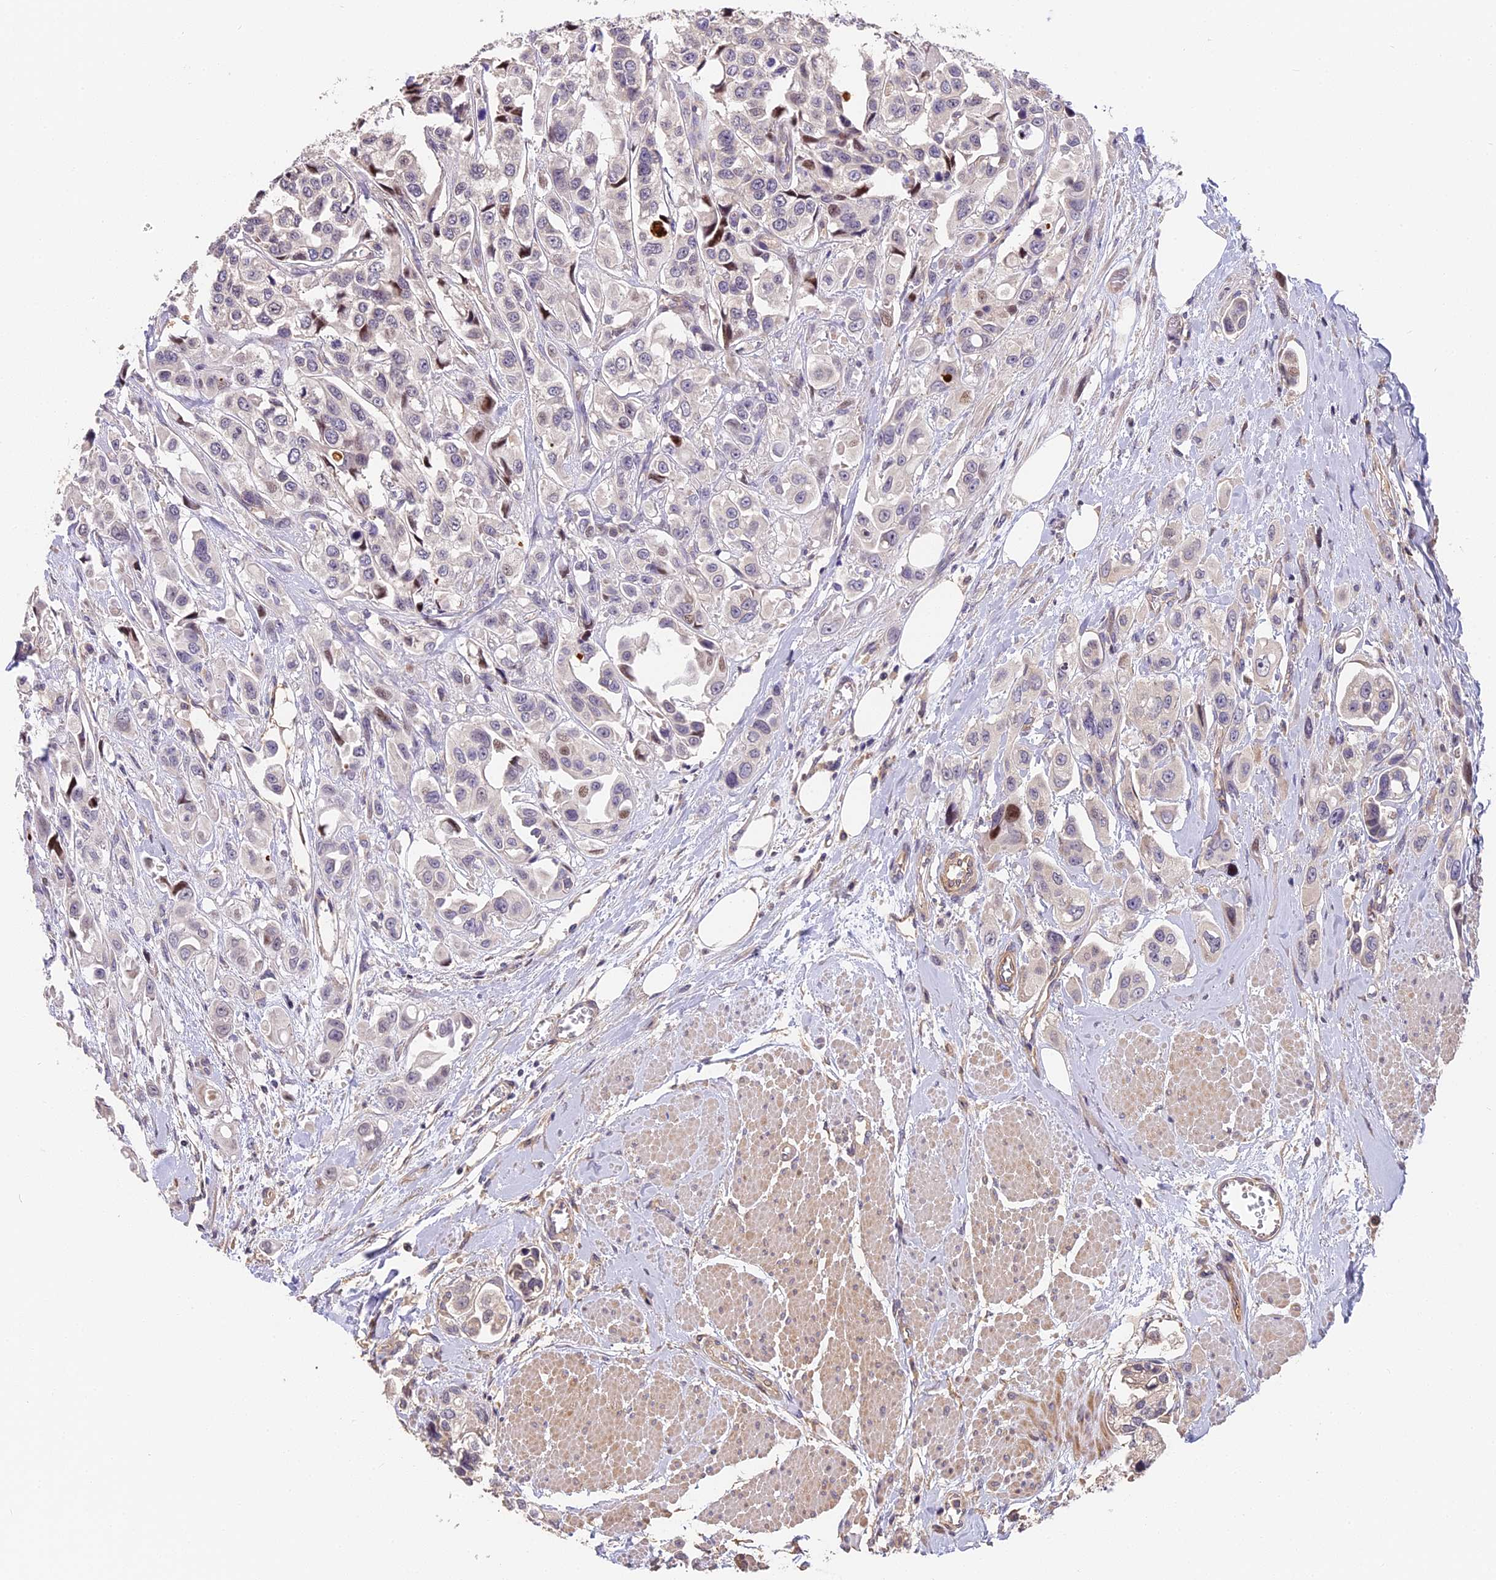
{"staining": {"intensity": "negative", "quantity": "none", "location": "none"}, "tissue": "urothelial cancer", "cell_type": "Tumor cells", "image_type": "cancer", "snomed": [{"axis": "morphology", "description": "Urothelial carcinoma, High grade"}, {"axis": "topography", "description": "Urinary bladder"}], "caption": "Immunohistochemistry micrograph of neoplastic tissue: urothelial carcinoma (high-grade) stained with DAB (3,3'-diaminobenzidine) exhibits no significant protein staining in tumor cells.", "gene": "ARHGAP17", "patient": {"sex": "male", "age": 67}}